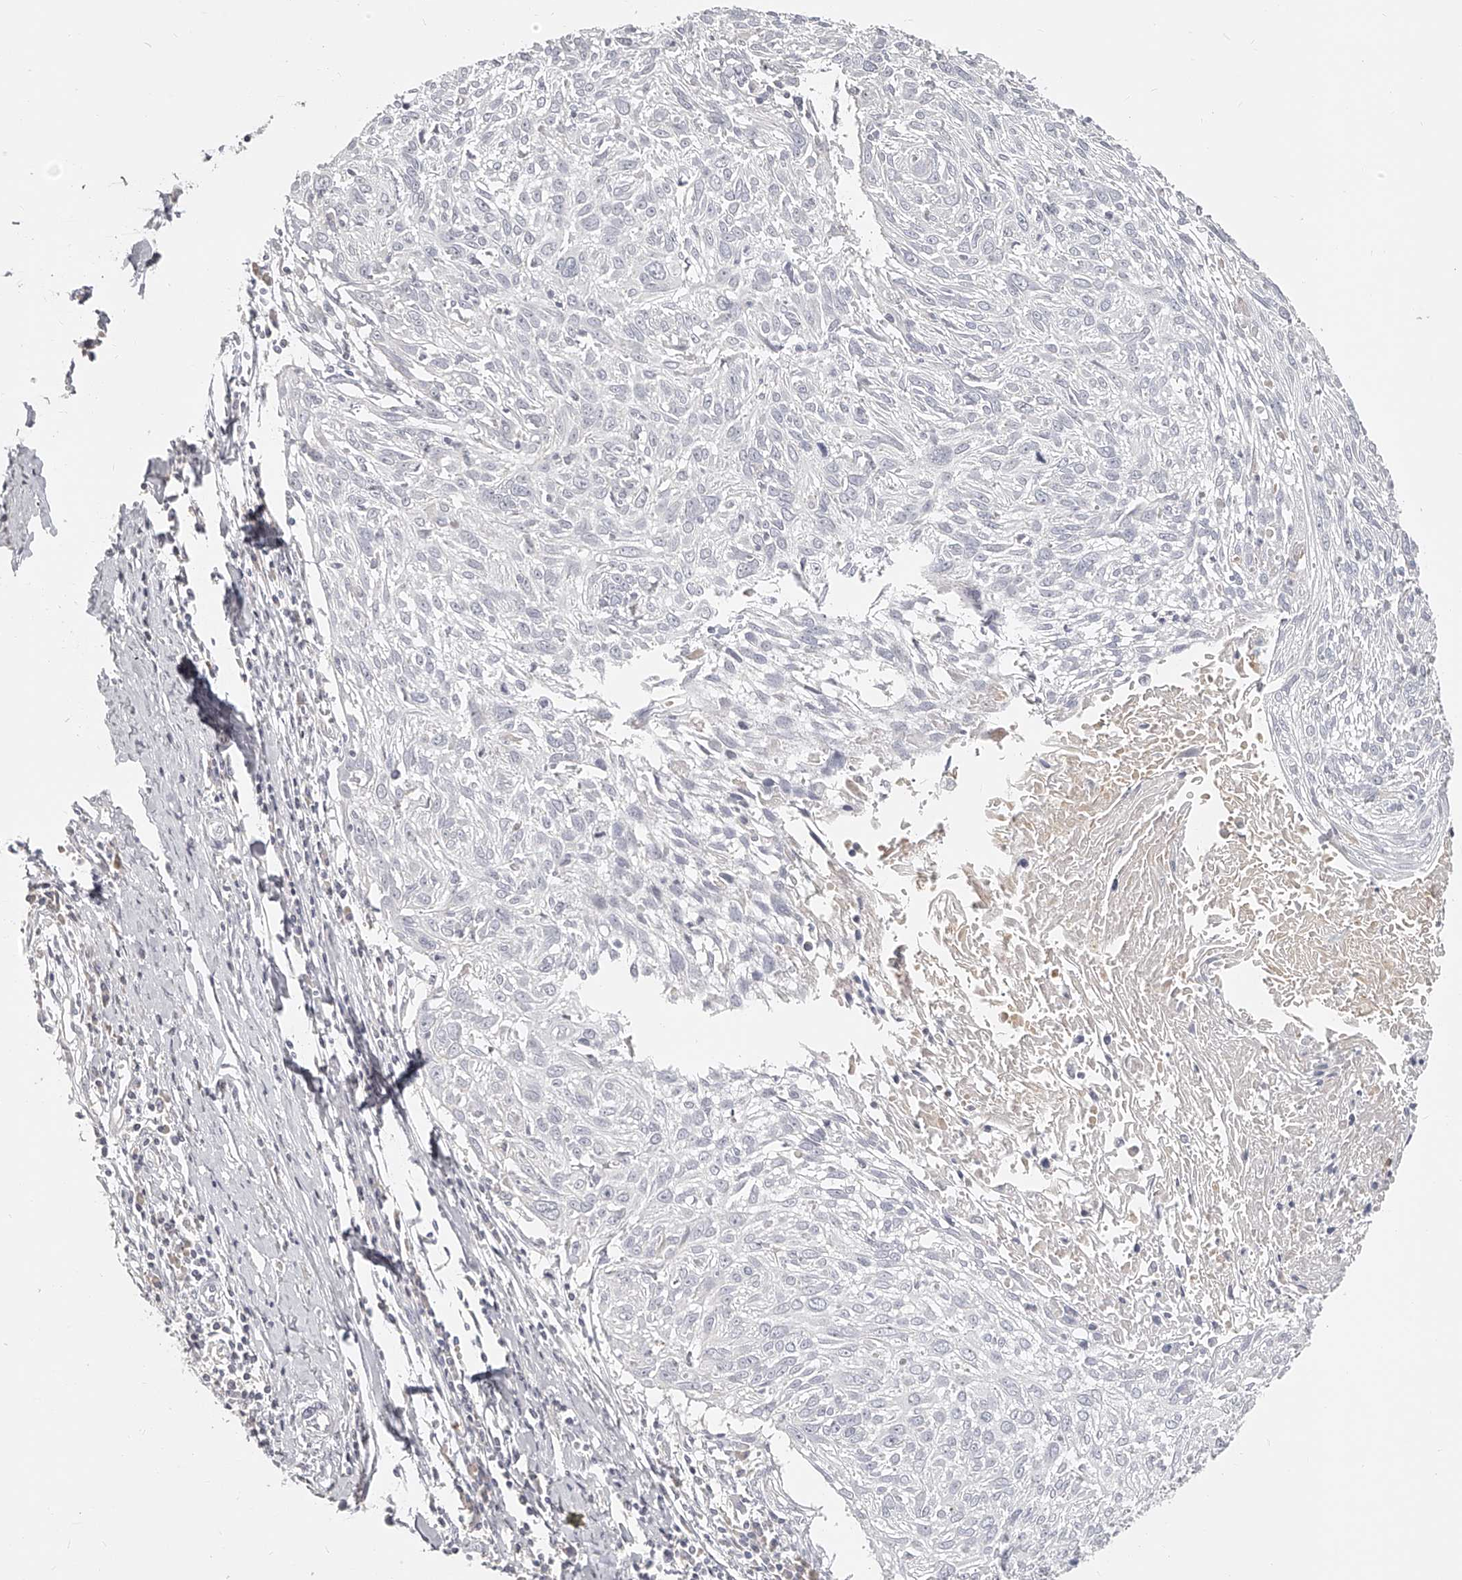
{"staining": {"intensity": "negative", "quantity": "none", "location": "none"}, "tissue": "cervical cancer", "cell_type": "Tumor cells", "image_type": "cancer", "snomed": [{"axis": "morphology", "description": "Squamous cell carcinoma, NOS"}, {"axis": "topography", "description": "Cervix"}], "caption": "Cervical cancer was stained to show a protein in brown. There is no significant positivity in tumor cells.", "gene": "ITGB3", "patient": {"sex": "female", "age": 51}}